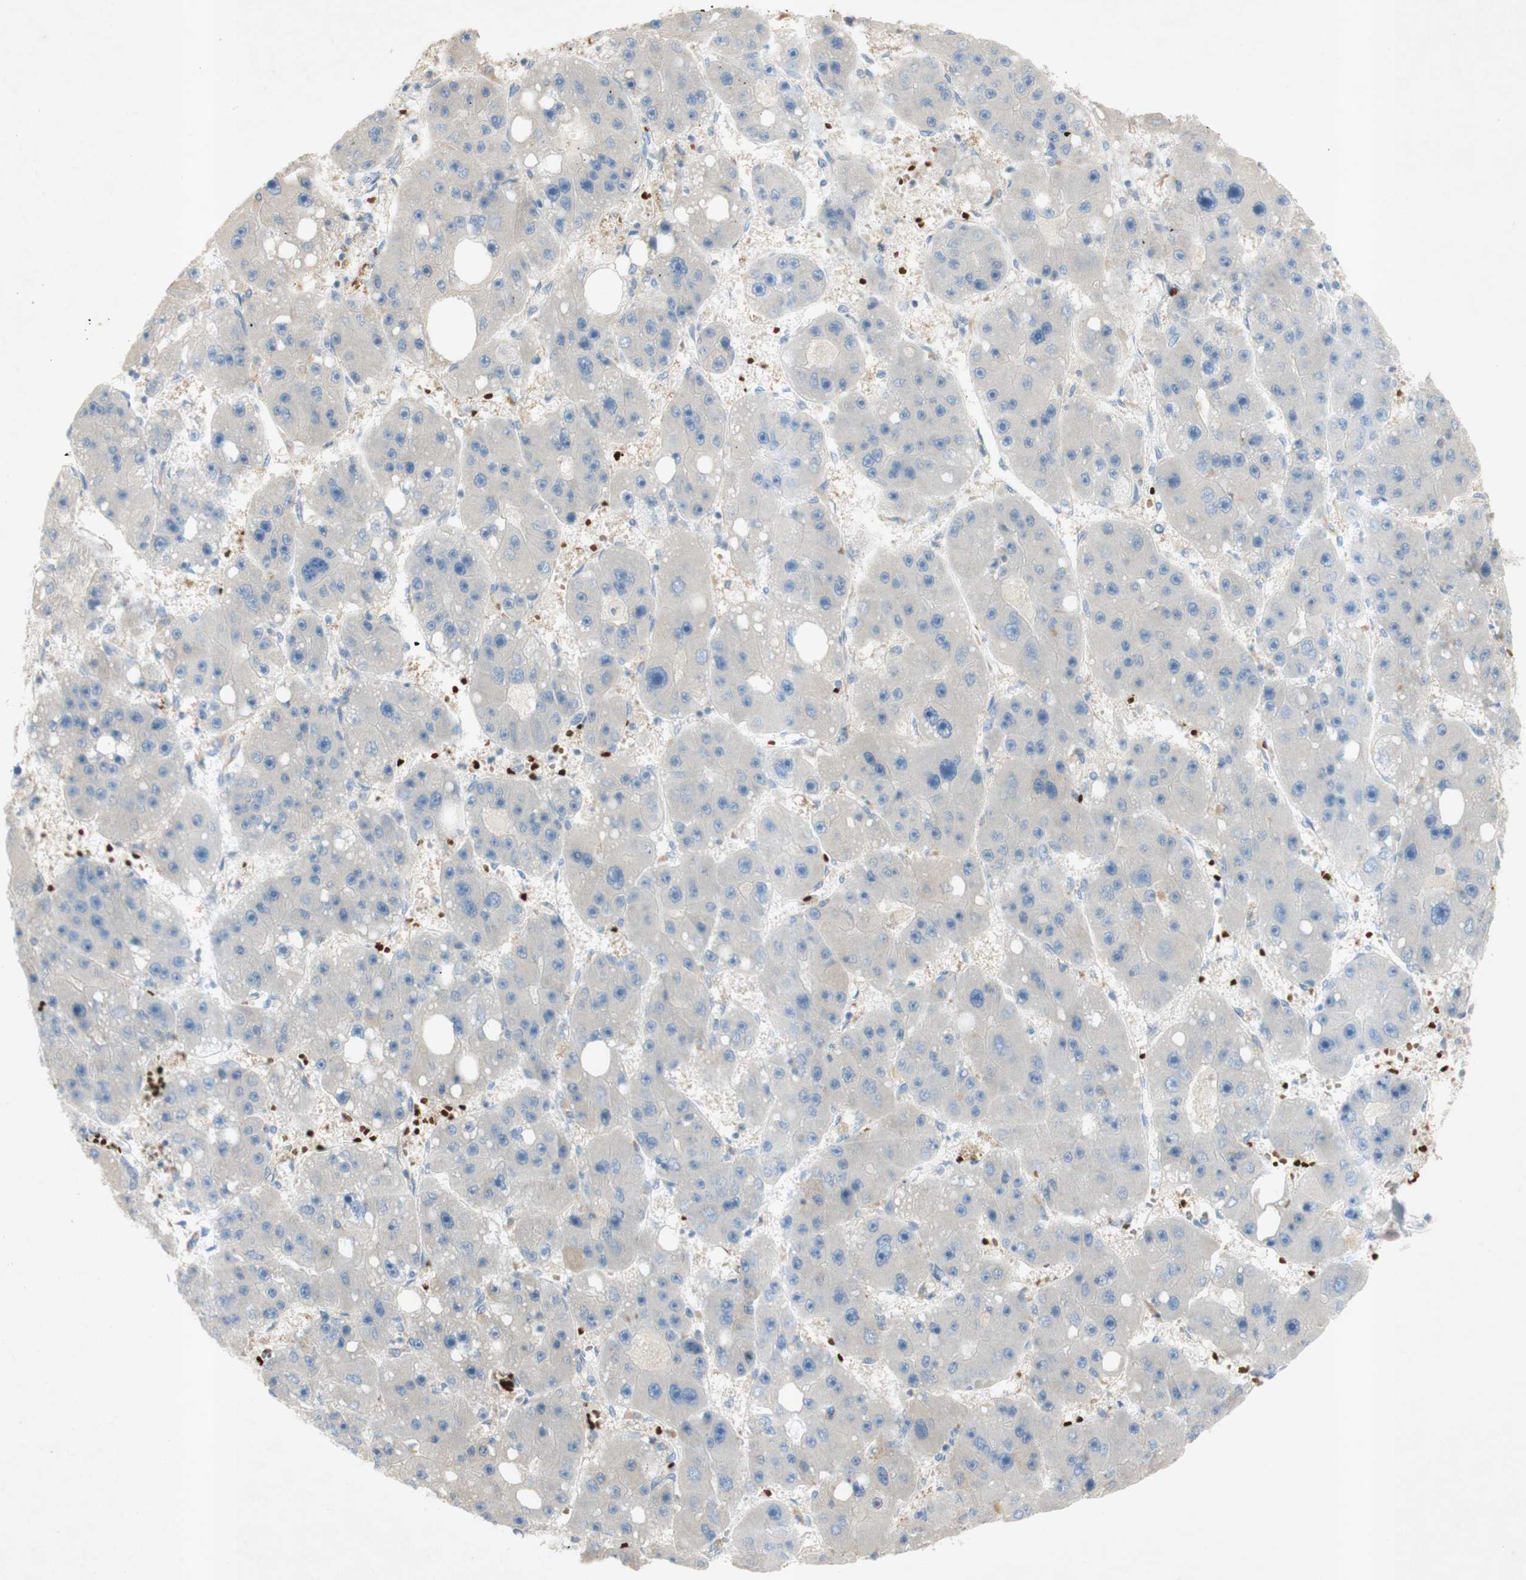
{"staining": {"intensity": "negative", "quantity": "none", "location": "none"}, "tissue": "liver cancer", "cell_type": "Tumor cells", "image_type": "cancer", "snomed": [{"axis": "morphology", "description": "Carcinoma, Hepatocellular, NOS"}, {"axis": "topography", "description": "Liver"}], "caption": "High magnification brightfield microscopy of liver cancer stained with DAB (brown) and counterstained with hematoxylin (blue): tumor cells show no significant positivity.", "gene": "EPO", "patient": {"sex": "female", "age": 61}}